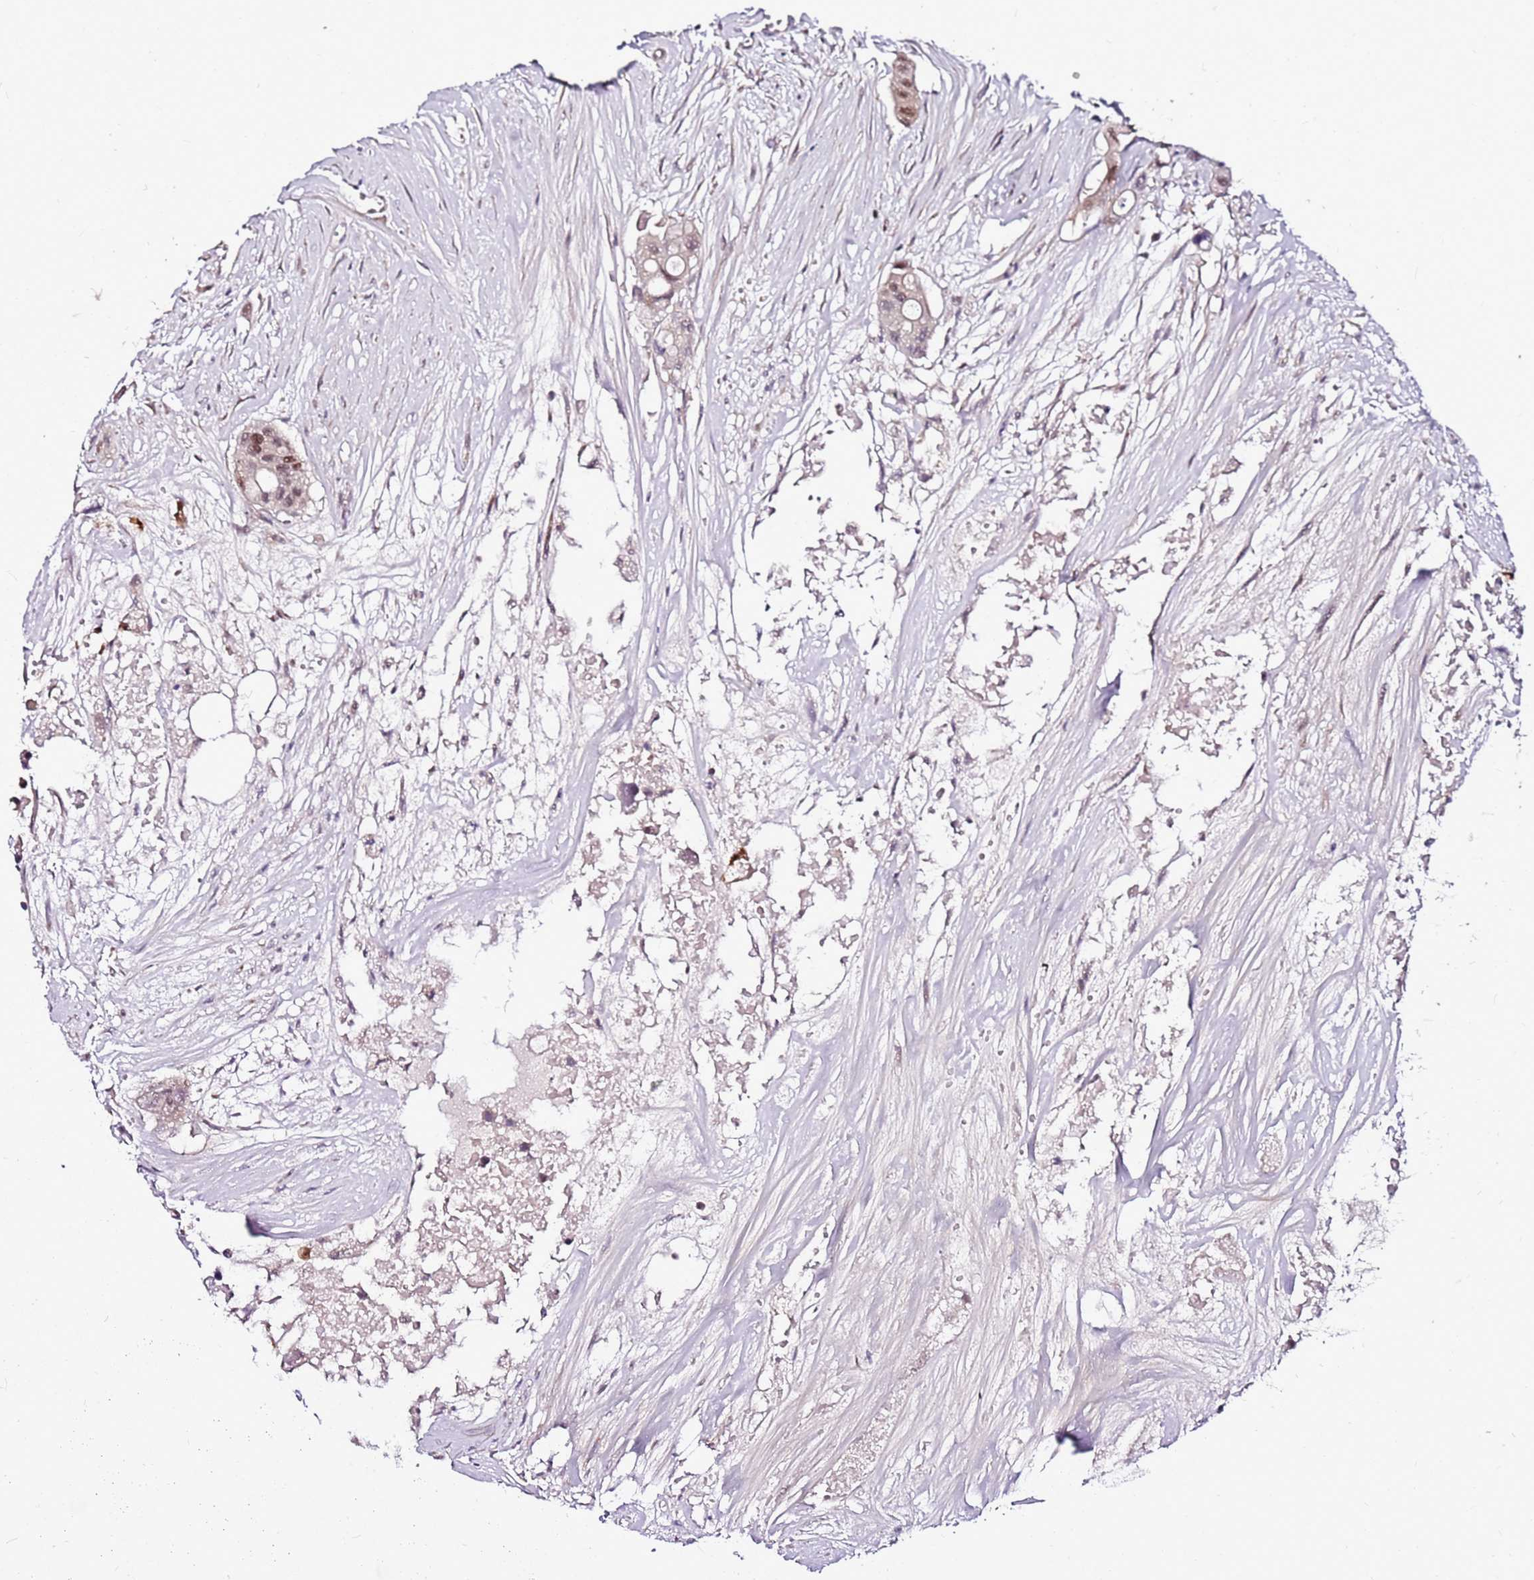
{"staining": {"intensity": "moderate", "quantity": "25%-75%", "location": "nuclear"}, "tissue": "colorectal cancer", "cell_type": "Tumor cells", "image_type": "cancer", "snomed": [{"axis": "morphology", "description": "Adenocarcinoma, NOS"}, {"axis": "topography", "description": "Colon"}], "caption": "Colorectal cancer (adenocarcinoma) tissue displays moderate nuclear positivity in approximately 25%-75% of tumor cells, visualized by immunohistochemistry.", "gene": "POLE3", "patient": {"sex": "male", "age": 77}}